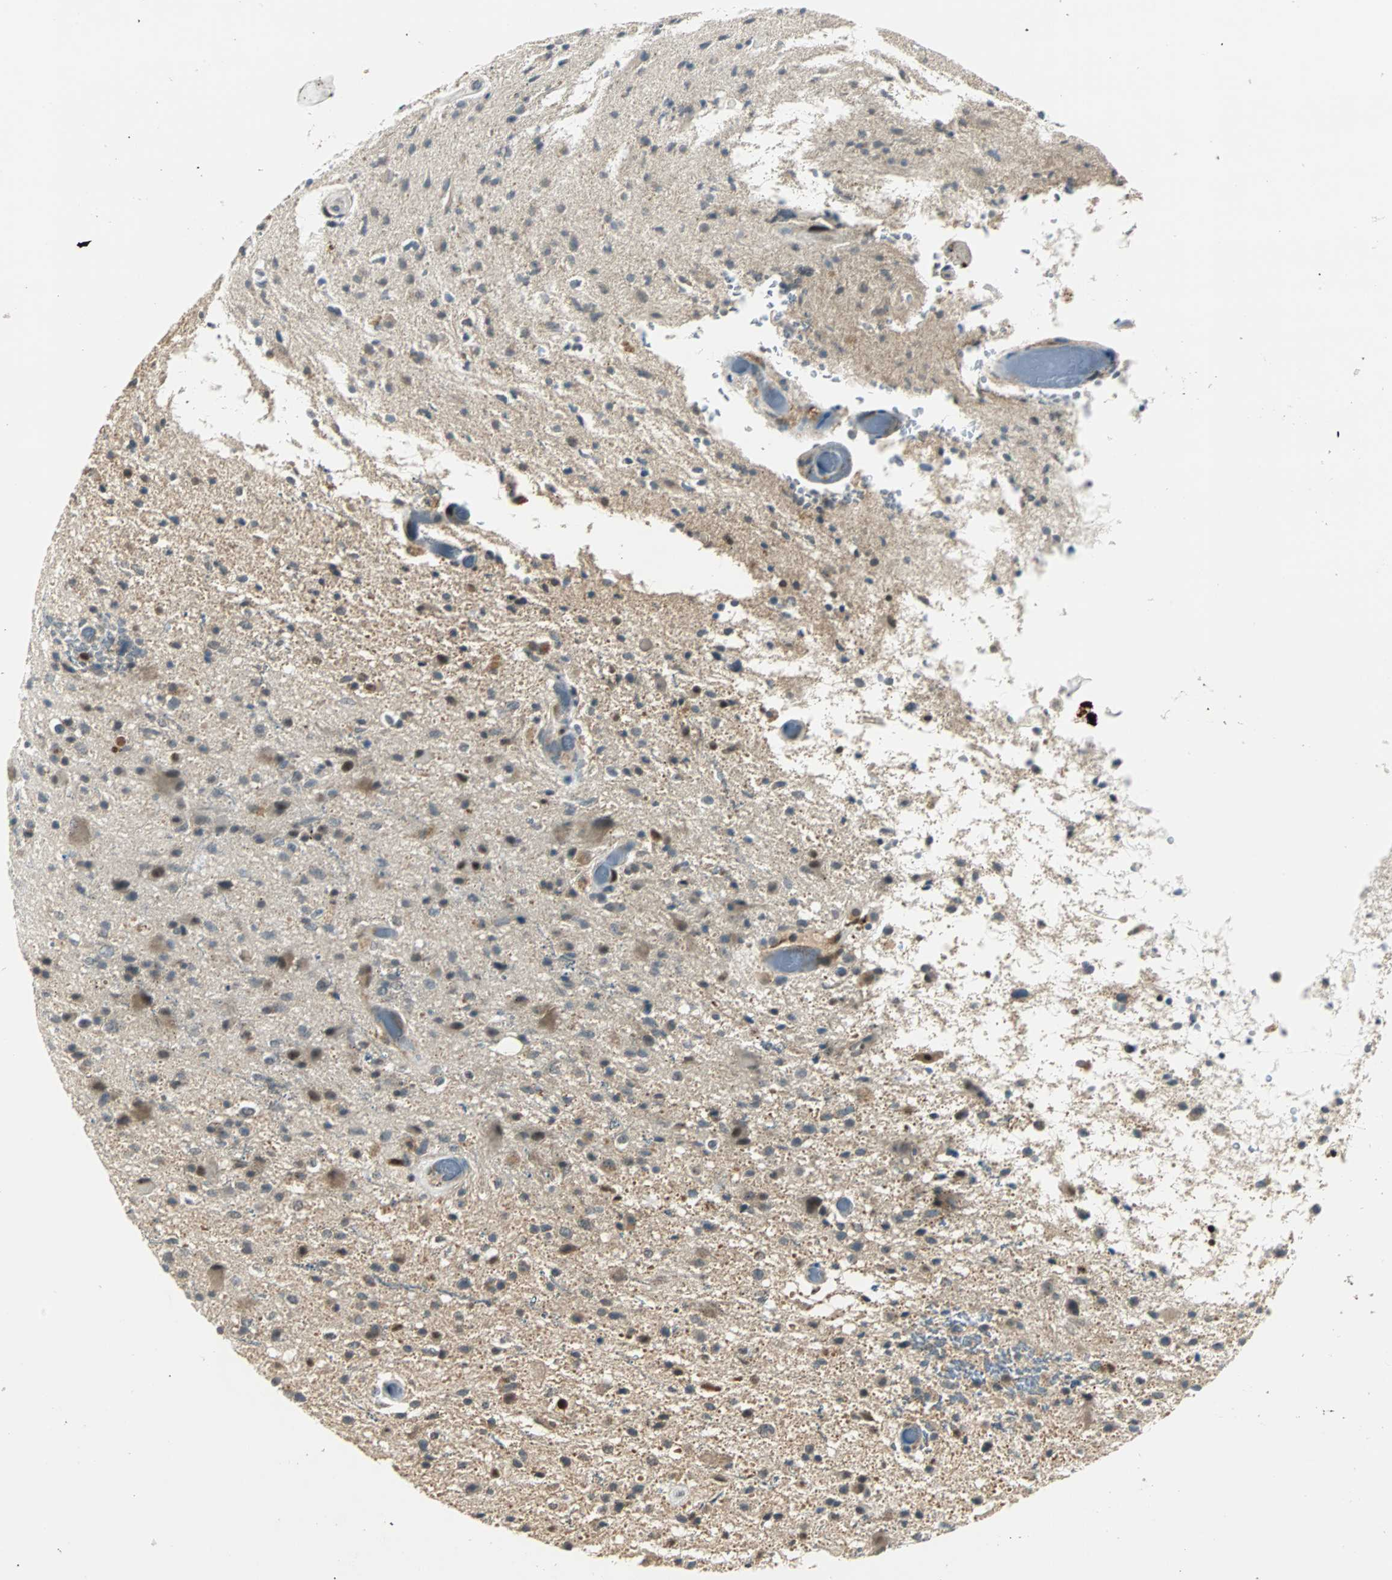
{"staining": {"intensity": "moderate", "quantity": "<25%", "location": "cytoplasmic/membranous"}, "tissue": "glioma", "cell_type": "Tumor cells", "image_type": "cancer", "snomed": [{"axis": "morphology", "description": "Glioma, malignant, High grade"}, {"axis": "topography", "description": "Brain"}], "caption": "Immunohistochemistry (IHC) image of neoplastic tissue: malignant glioma (high-grade) stained using IHC exhibits low levels of moderate protein expression localized specifically in the cytoplasmic/membranous of tumor cells, appearing as a cytoplasmic/membranous brown color.", "gene": "FHL2", "patient": {"sex": "male", "age": 33}}